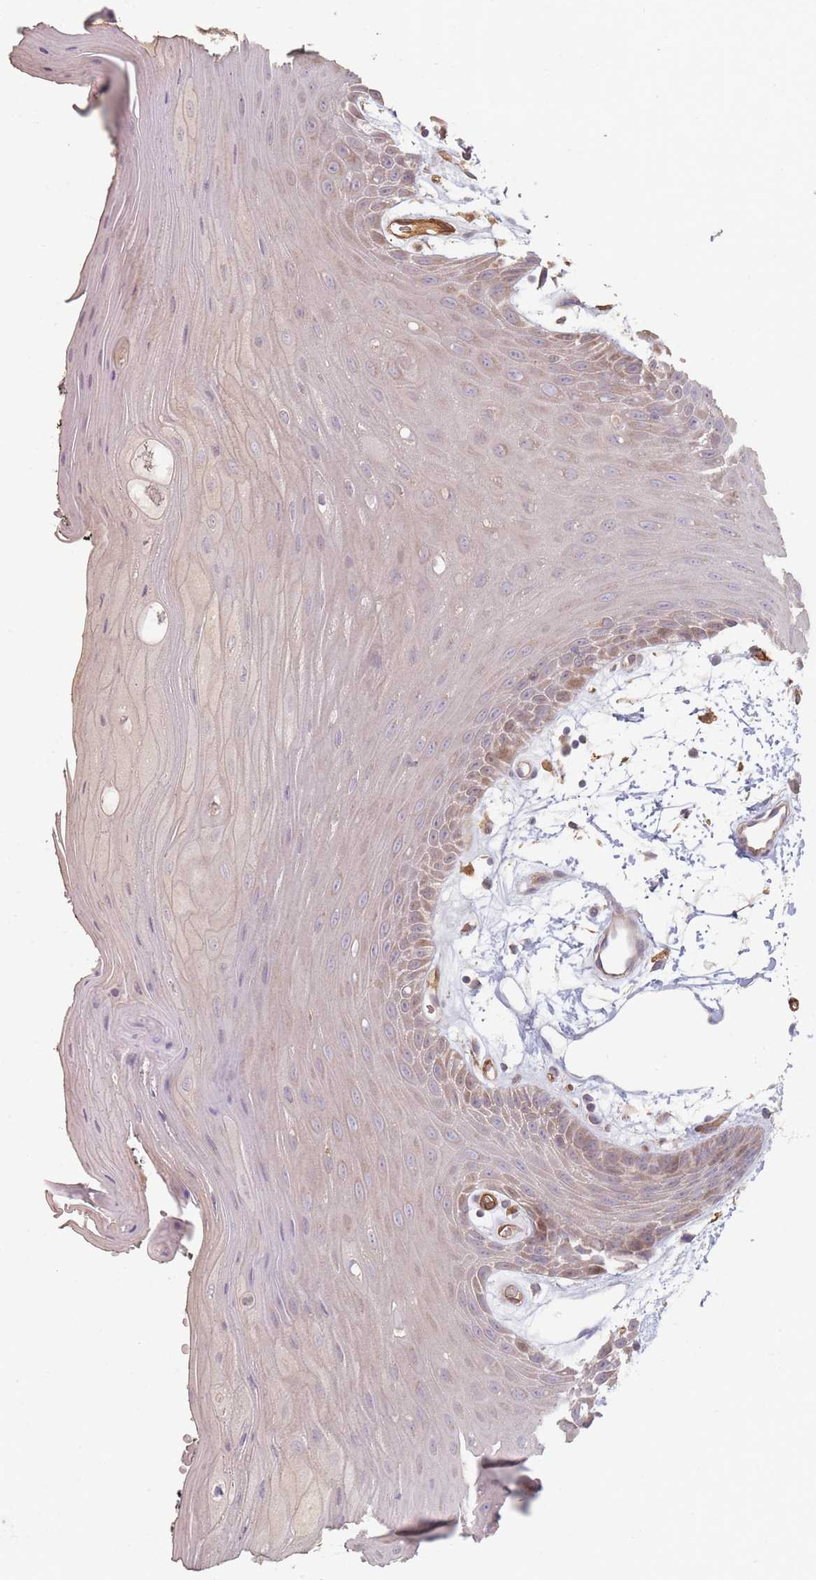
{"staining": {"intensity": "weak", "quantity": "25%-75%", "location": "cytoplasmic/membranous"}, "tissue": "oral mucosa", "cell_type": "Squamous epithelial cells", "image_type": "normal", "snomed": [{"axis": "morphology", "description": "Normal tissue, NOS"}, {"axis": "topography", "description": "Oral tissue"}, {"axis": "topography", "description": "Tounge, NOS"}], "caption": "This is a micrograph of immunohistochemistry (IHC) staining of normal oral mucosa, which shows weak expression in the cytoplasmic/membranous of squamous epithelial cells.", "gene": "MRPS6", "patient": {"sex": "female", "age": 59}}